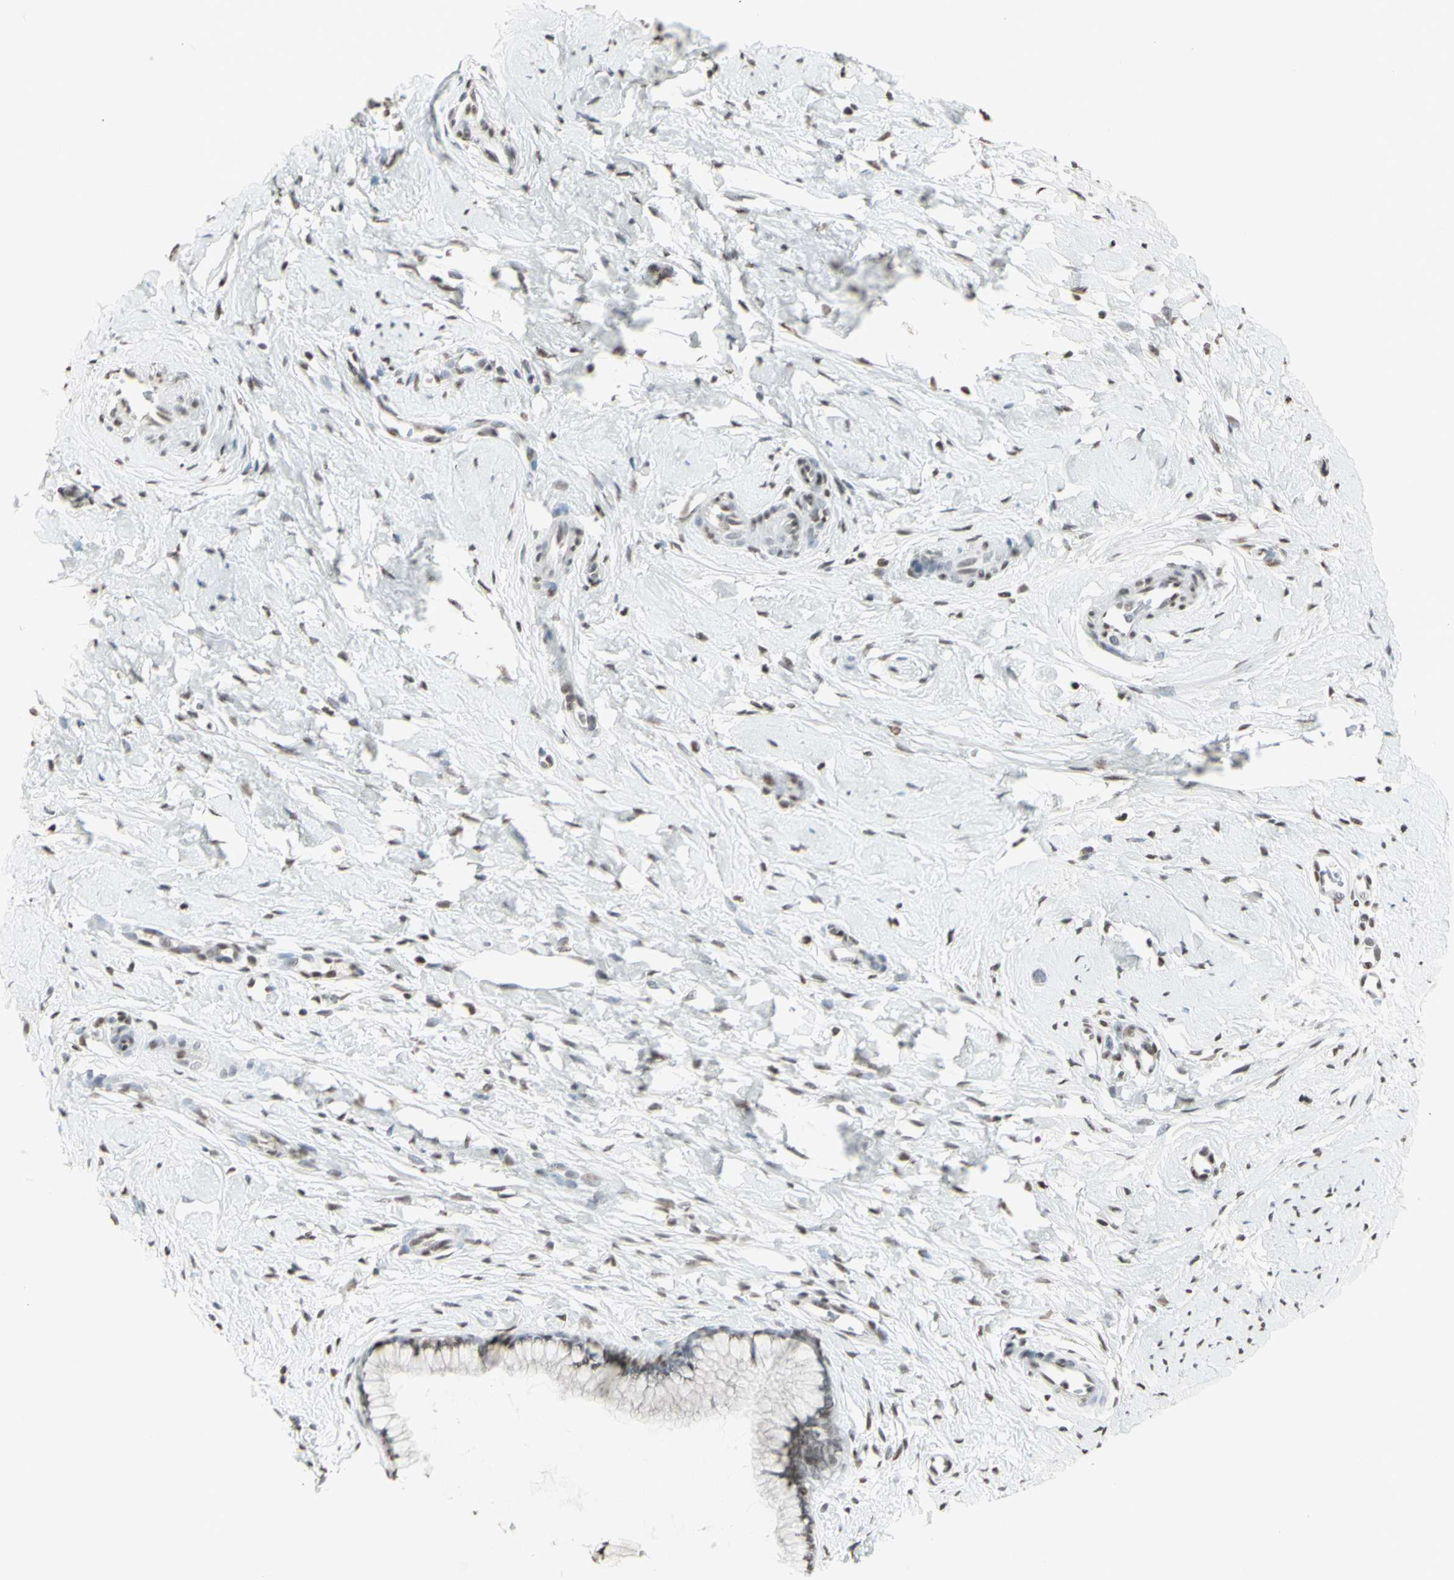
{"staining": {"intensity": "negative", "quantity": "none", "location": "none"}, "tissue": "cervix", "cell_type": "Glandular cells", "image_type": "normal", "snomed": [{"axis": "morphology", "description": "Normal tissue, NOS"}, {"axis": "topography", "description": "Cervix"}], "caption": "This is a micrograph of IHC staining of unremarkable cervix, which shows no staining in glandular cells. The staining was performed using DAB (3,3'-diaminobenzidine) to visualize the protein expression in brown, while the nuclei were stained in blue with hematoxylin (Magnification: 20x).", "gene": "TRIM28", "patient": {"sex": "female", "age": 65}}